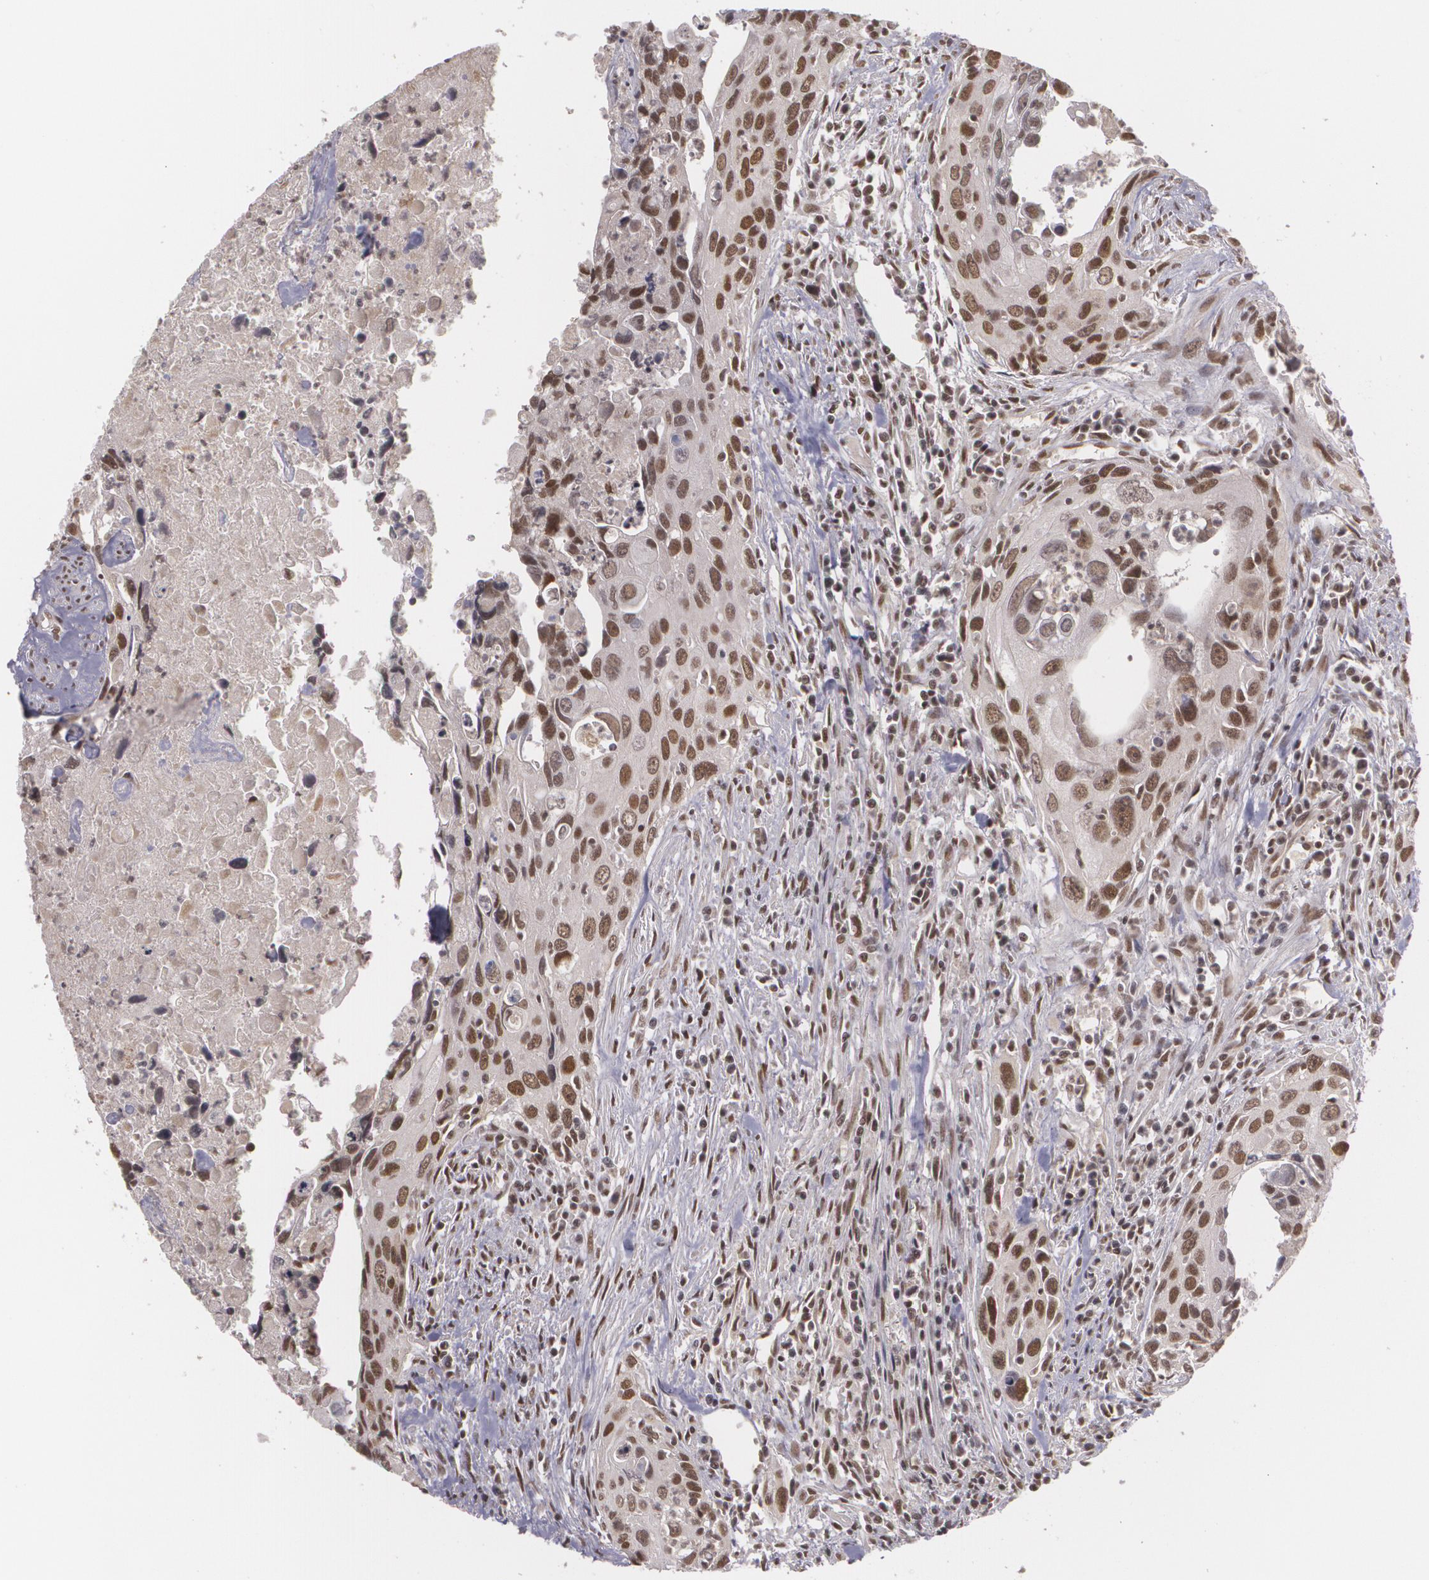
{"staining": {"intensity": "strong", "quantity": ">75%", "location": "nuclear"}, "tissue": "urothelial cancer", "cell_type": "Tumor cells", "image_type": "cancer", "snomed": [{"axis": "morphology", "description": "Urothelial carcinoma, High grade"}, {"axis": "topography", "description": "Urinary bladder"}], "caption": "This micrograph reveals immunohistochemistry staining of high-grade urothelial carcinoma, with high strong nuclear expression in approximately >75% of tumor cells.", "gene": "RXRB", "patient": {"sex": "male", "age": 71}}